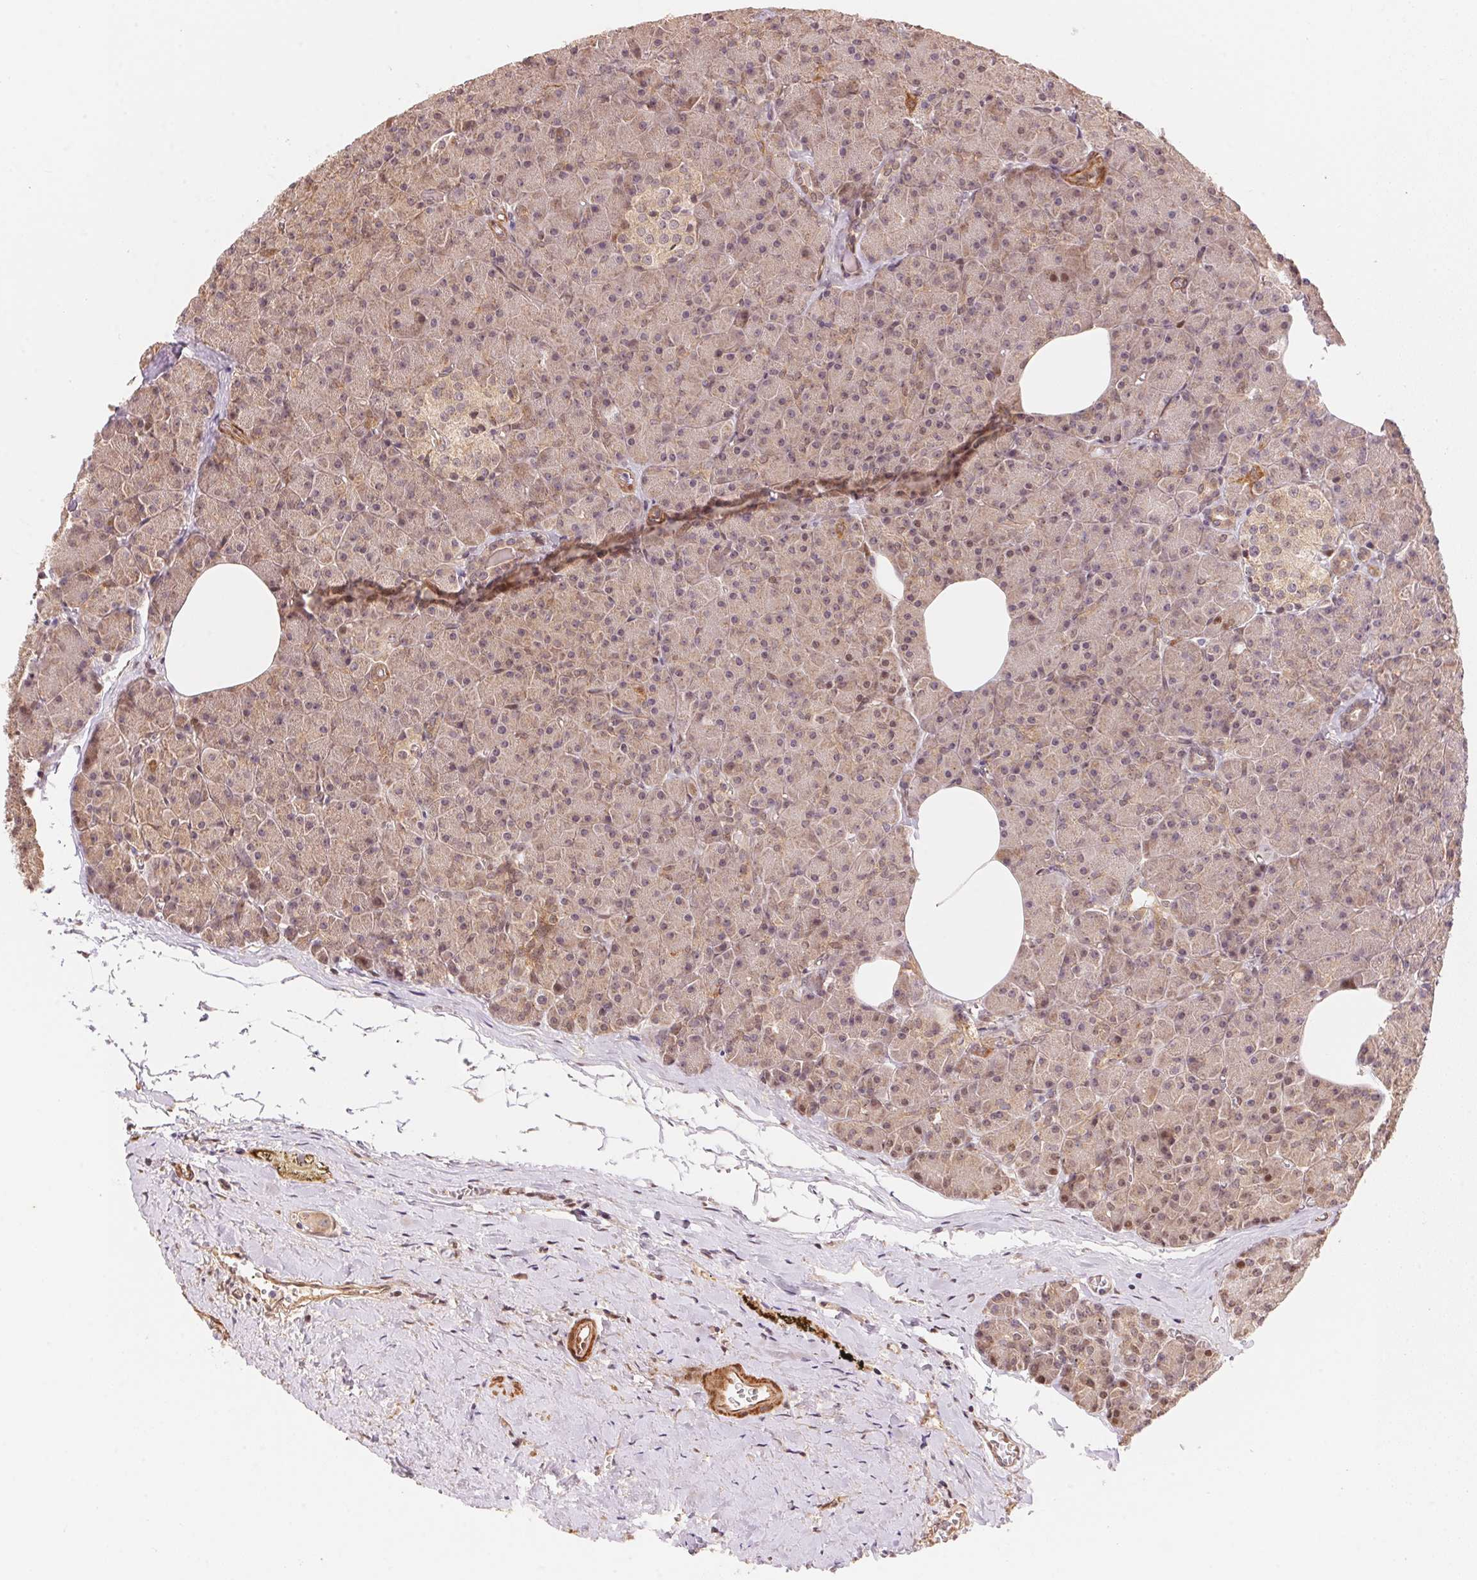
{"staining": {"intensity": "weak", "quantity": "25%-75%", "location": "cytoplasmic/membranous"}, "tissue": "pancreas", "cell_type": "Exocrine glandular cells", "image_type": "normal", "snomed": [{"axis": "morphology", "description": "Normal tissue, NOS"}, {"axis": "topography", "description": "Pancreas"}], "caption": "DAB immunohistochemical staining of unremarkable human pancreas exhibits weak cytoplasmic/membranous protein staining in about 25%-75% of exocrine glandular cells.", "gene": "TNIP2", "patient": {"sex": "female", "age": 45}}